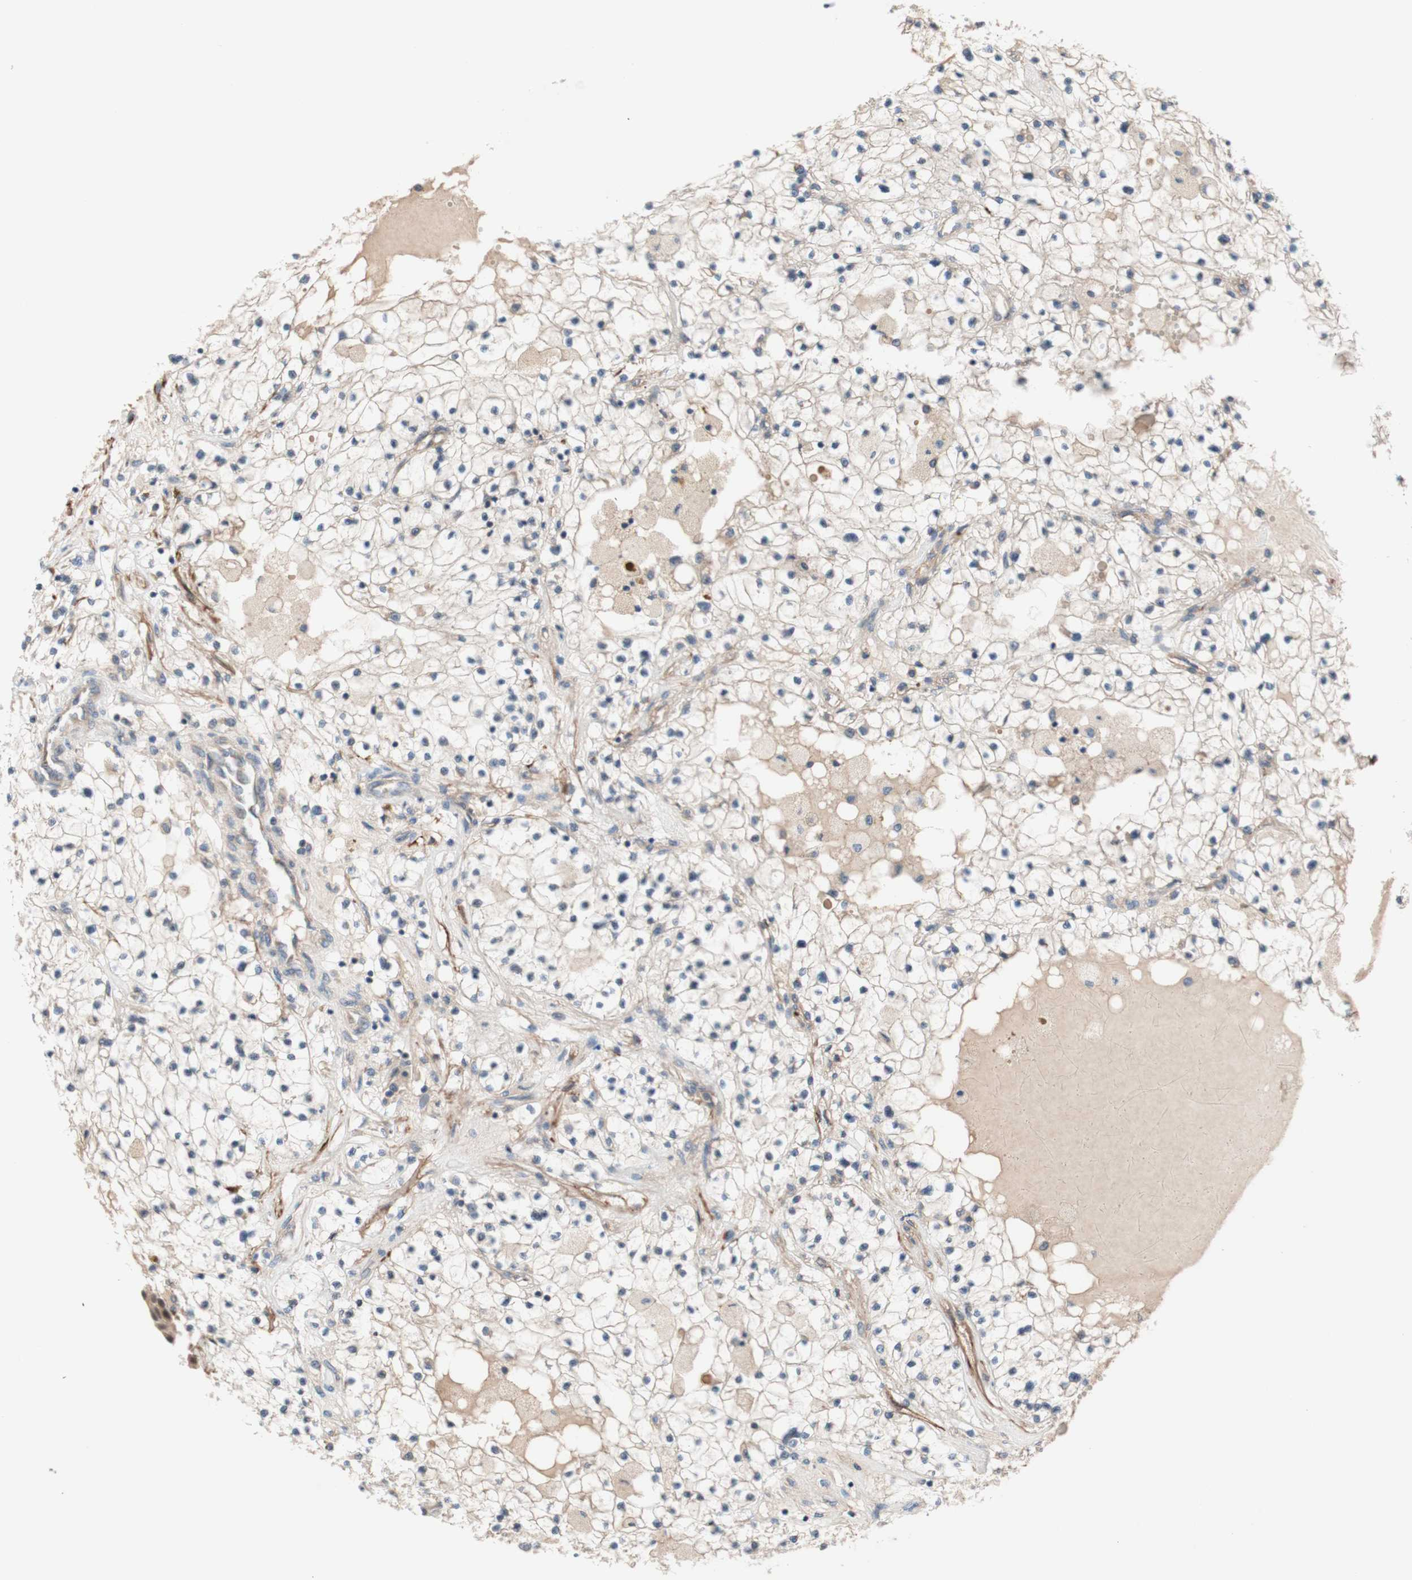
{"staining": {"intensity": "negative", "quantity": "none", "location": "none"}, "tissue": "renal cancer", "cell_type": "Tumor cells", "image_type": "cancer", "snomed": [{"axis": "morphology", "description": "Adenocarcinoma, NOS"}, {"axis": "topography", "description": "Kidney"}], "caption": "Immunohistochemistry (IHC) of renal cancer (adenocarcinoma) demonstrates no expression in tumor cells.", "gene": "CD55", "patient": {"sex": "male", "age": 68}}